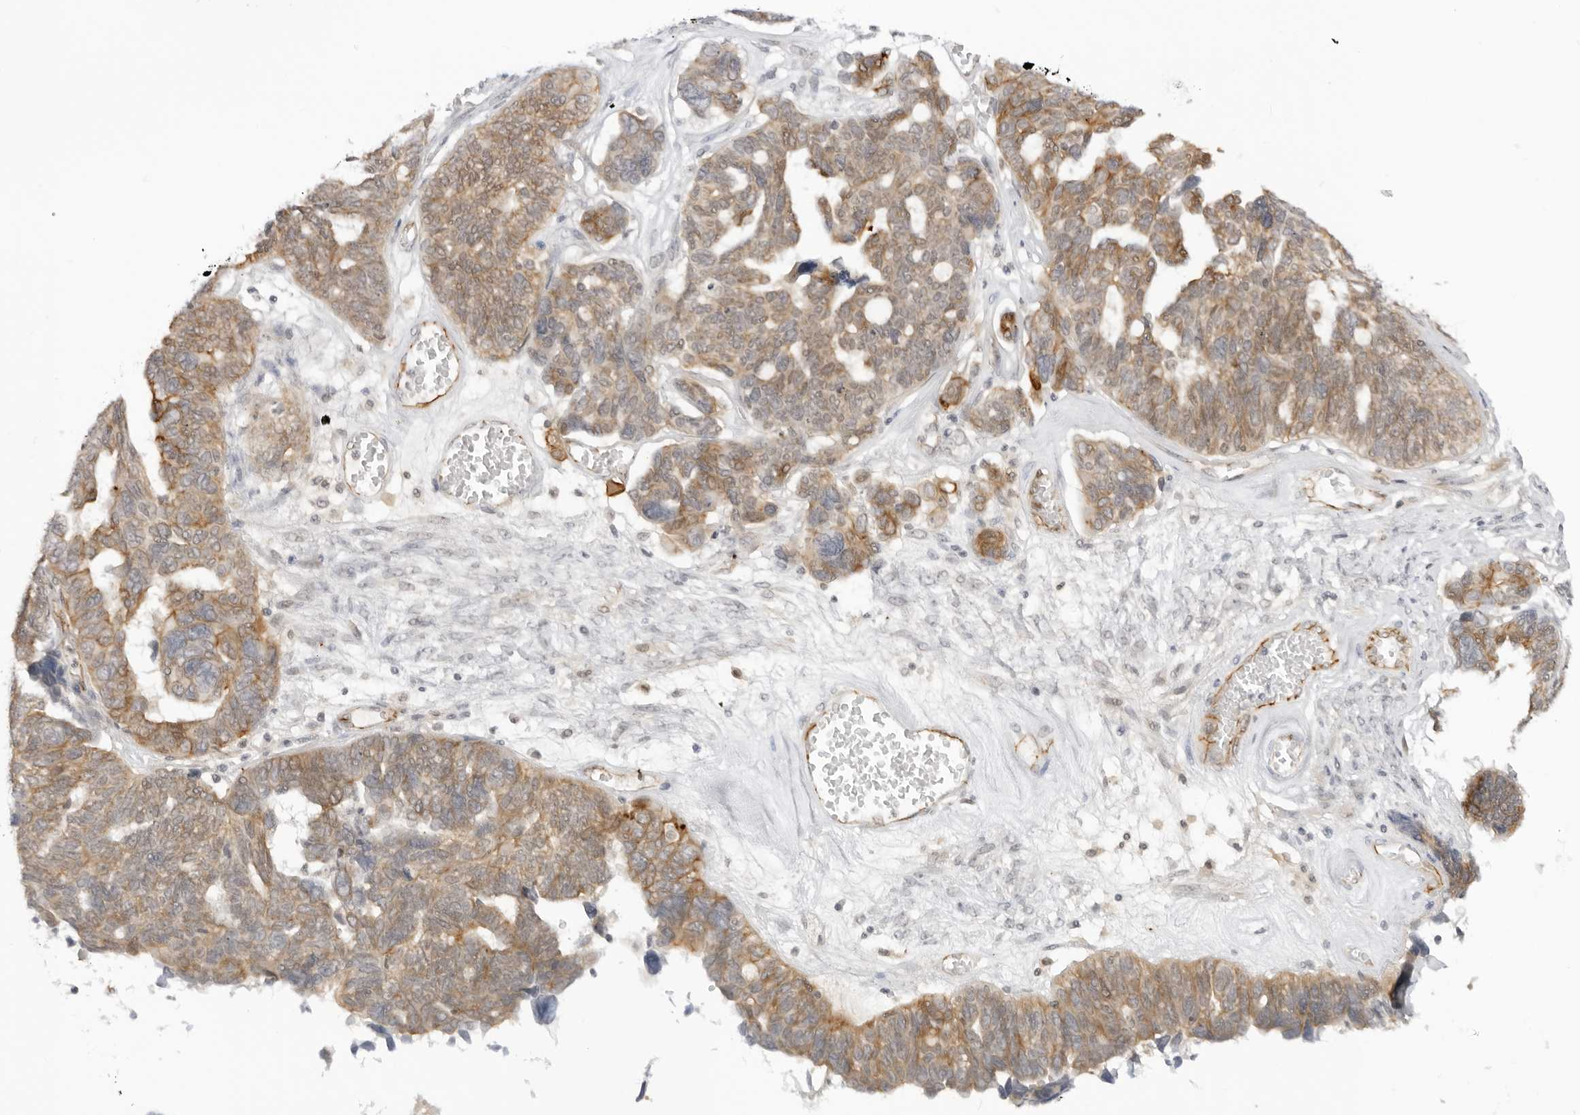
{"staining": {"intensity": "moderate", "quantity": ">75%", "location": "cytoplasmic/membranous"}, "tissue": "ovarian cancer", "cell_type": "Tumor cells", "image_type": "cancer", "snomed": [{"axis": "morphology", "description": "Cystadenocarcinoma, serous, NOS"}, {"axis": "topography", "description": "Ovary"}], "caption": "Ovarian cancer tissue exhibits moderate cytoplasmic/membranous positivity in about >75% of tumor cells", "gene": "TRAPPC3", "patient": {"sex": "female", "age": 79}}